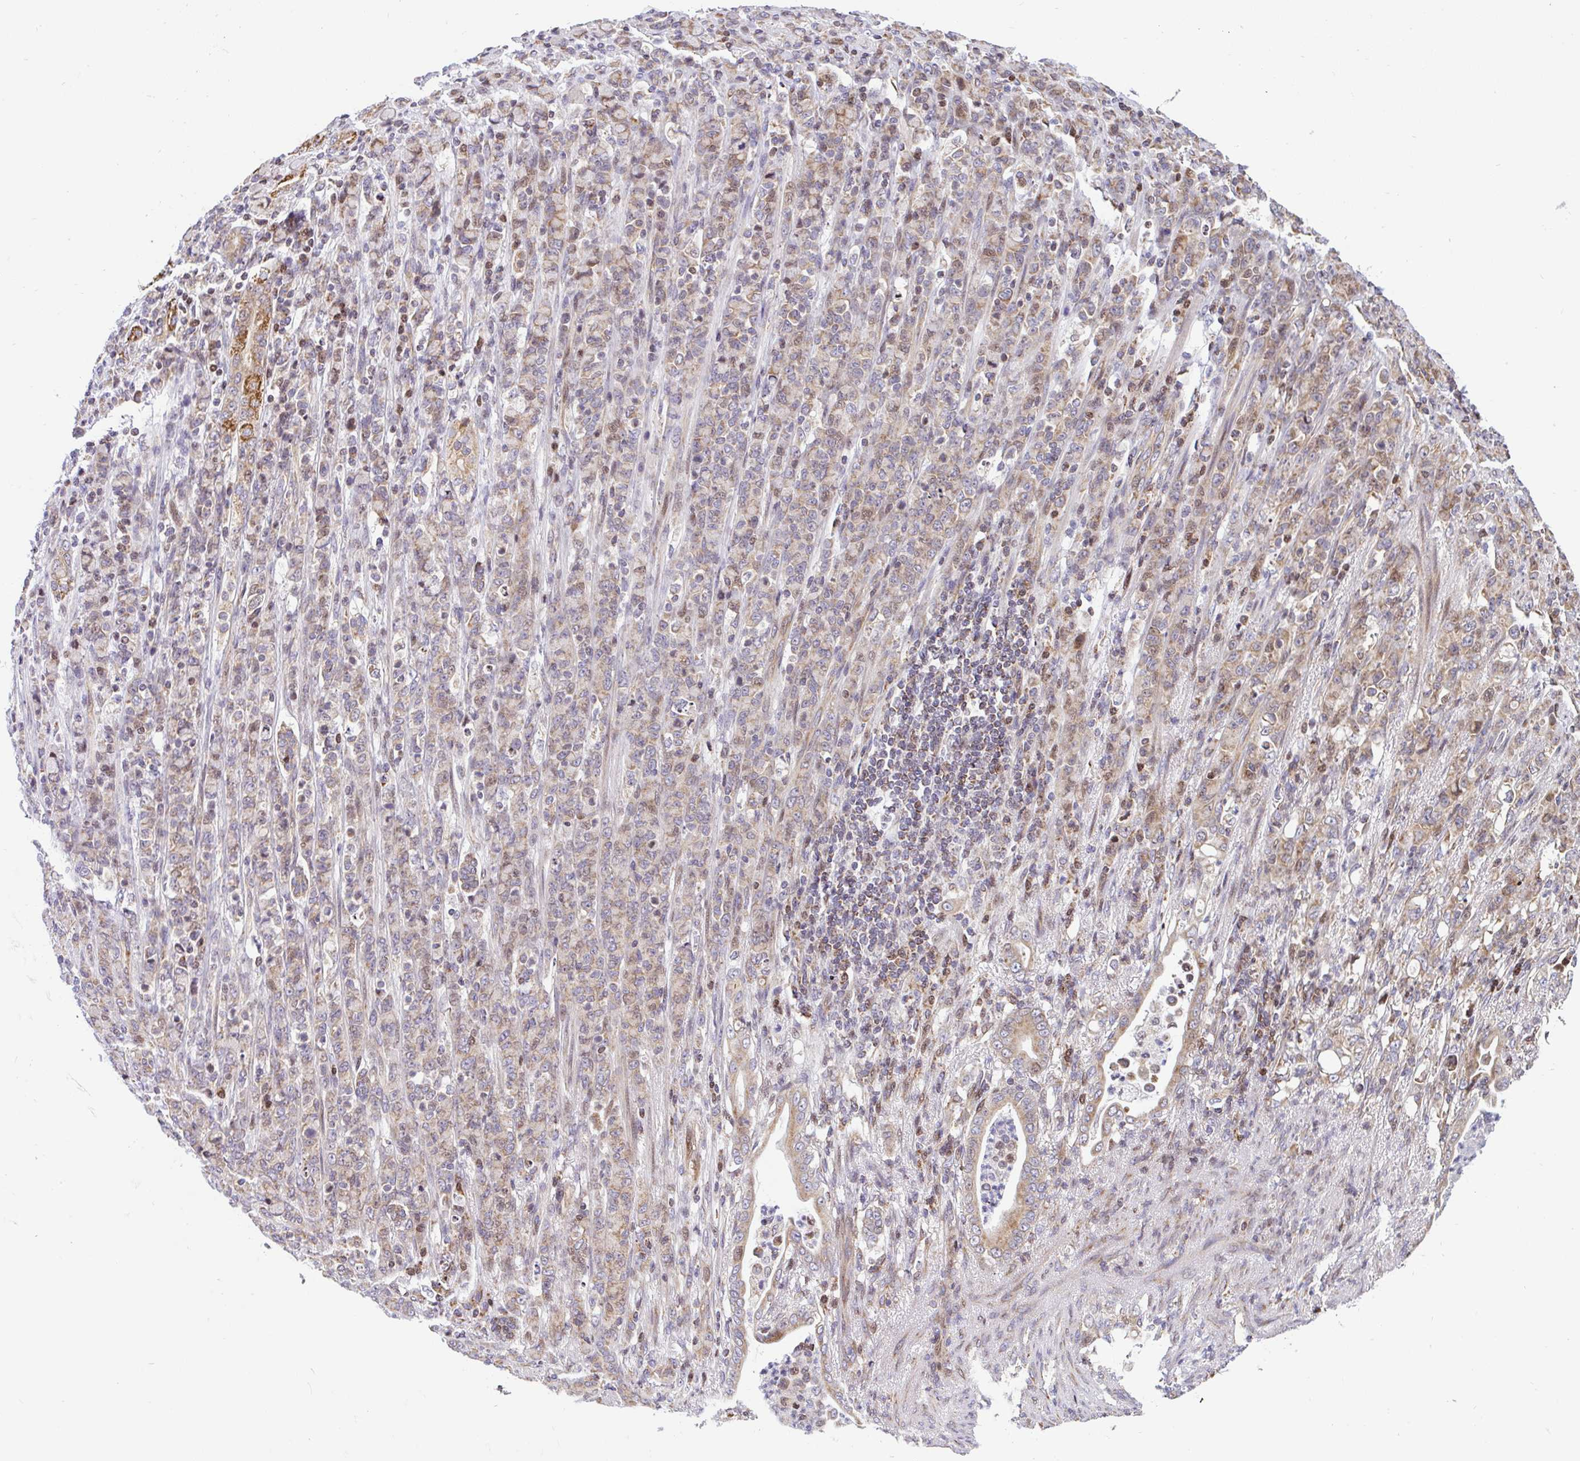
{"staining": {"intensity": "moderate", "quantity": ">75%", "location": "cytoplasmic/membranous"}, "tissue": "stomach cancer", "cell_type": "Tumor cells", "image_type": "cancer", "snomed": [{"axis": "morphology", "description": "Normal tissue, NOS"}, {"axis": "morphology", "description": "Adenocarcinoma, NOS"}, {"axis": "topography", "description": "Stomach"}], "caption": "A high-resolution photomicrograph shows immunohistochemistry (IHC) staining of adenocarcinoma (stomach), which demonstrates moderate cytoplasmic/membranous expression in about >75% of tumor cells.", "gene": "FIGNL1", "patient": {"sex": "female", "age": 79}}